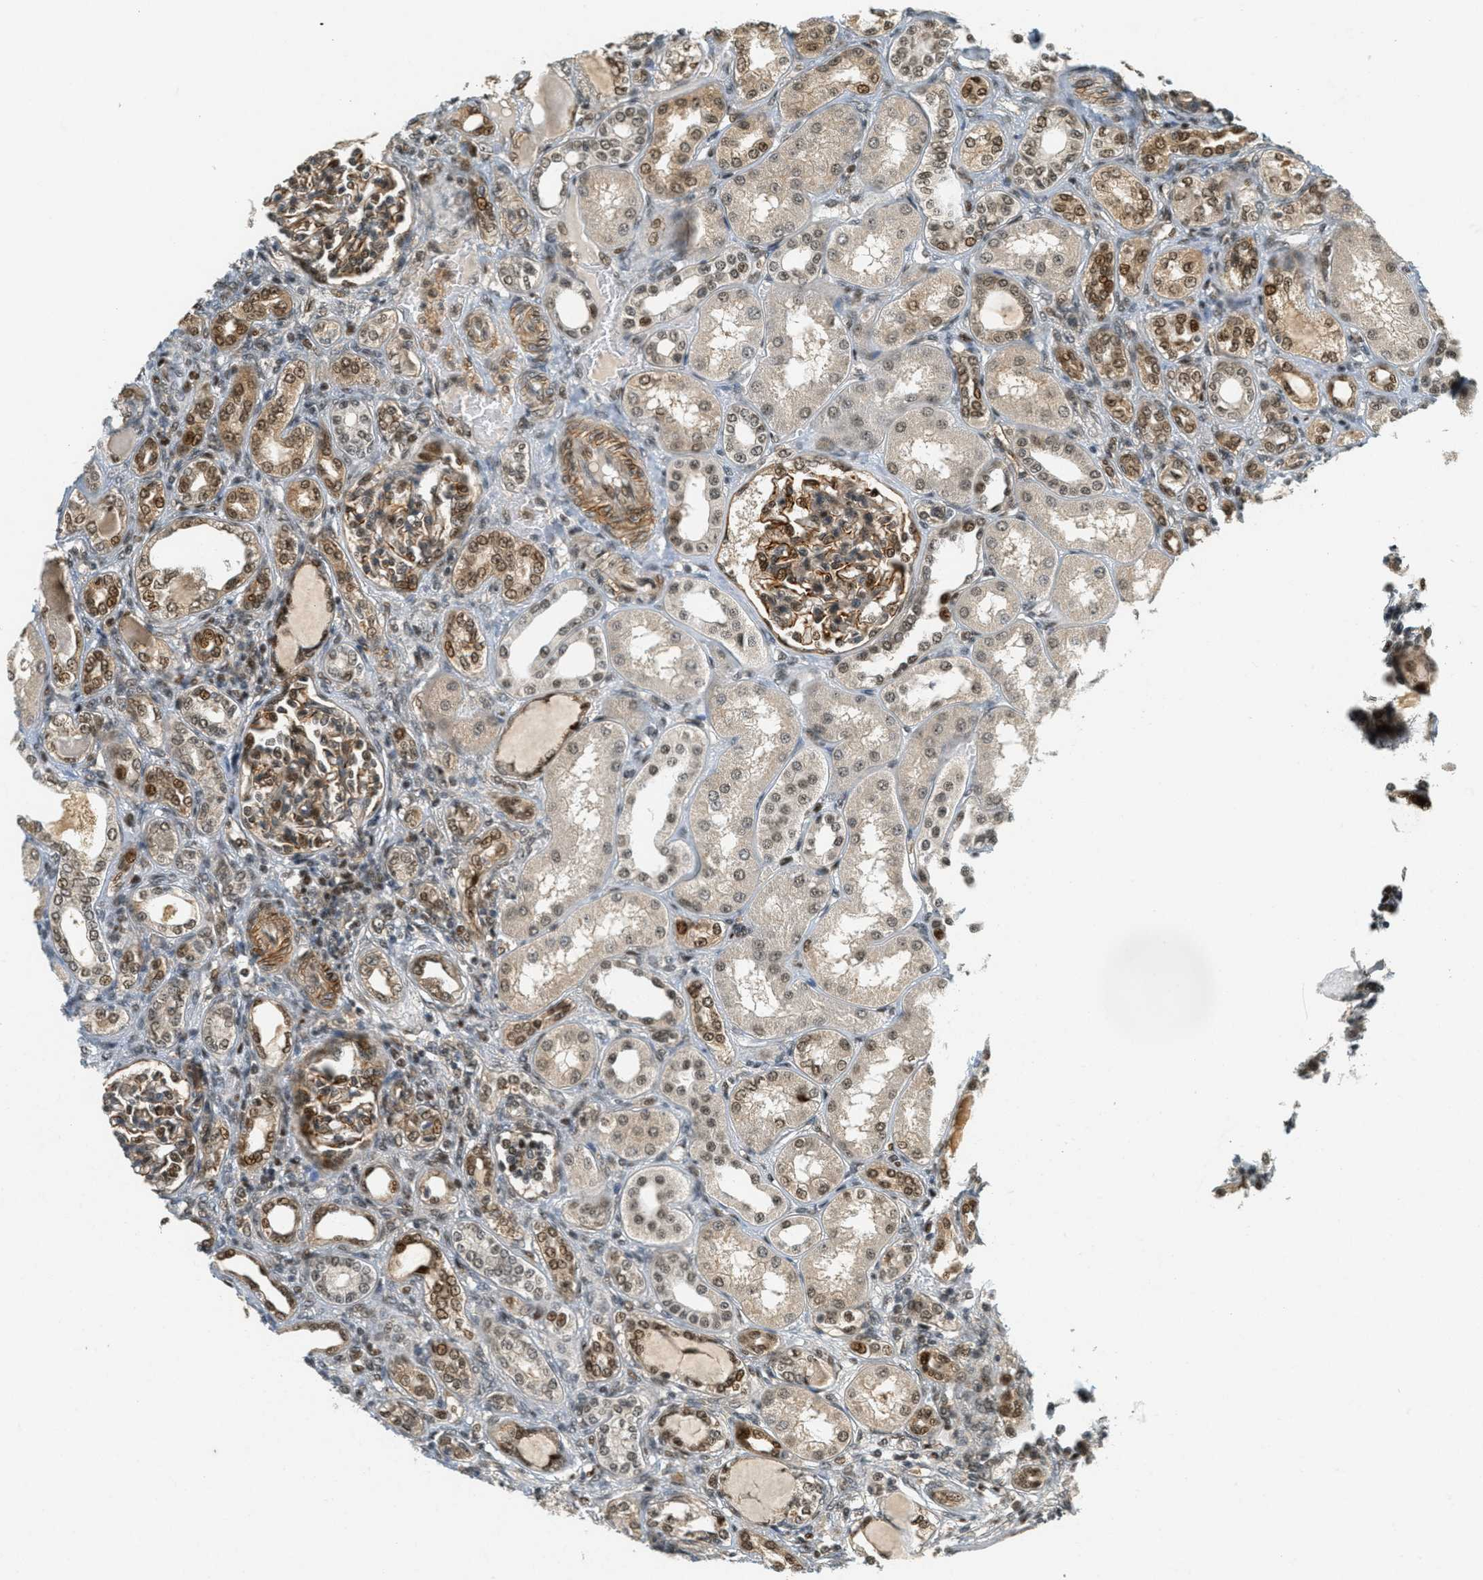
{"staining": {"intensity": "moderate", "quantity": ">75%", "location": "cytoplasmic/membranous,nuclear"}, "tissue": "kidney", "cell_type": "Cells in glomeruli", "image_type": "normal", "snomed": [{"axis": "morphology", "description": "Normal tissue, NOS"}, {"axis": "topography", "description": "Kidney"}], "caption": "This is an image of immunohistochemistry staining of unremarkable kidney, which shows moderate staining in the cytoplasmic/membranous,nuclear of cells in glomeruli.", "gene": "FOXM1", "patient": {"sex": "male", "age": 7}}